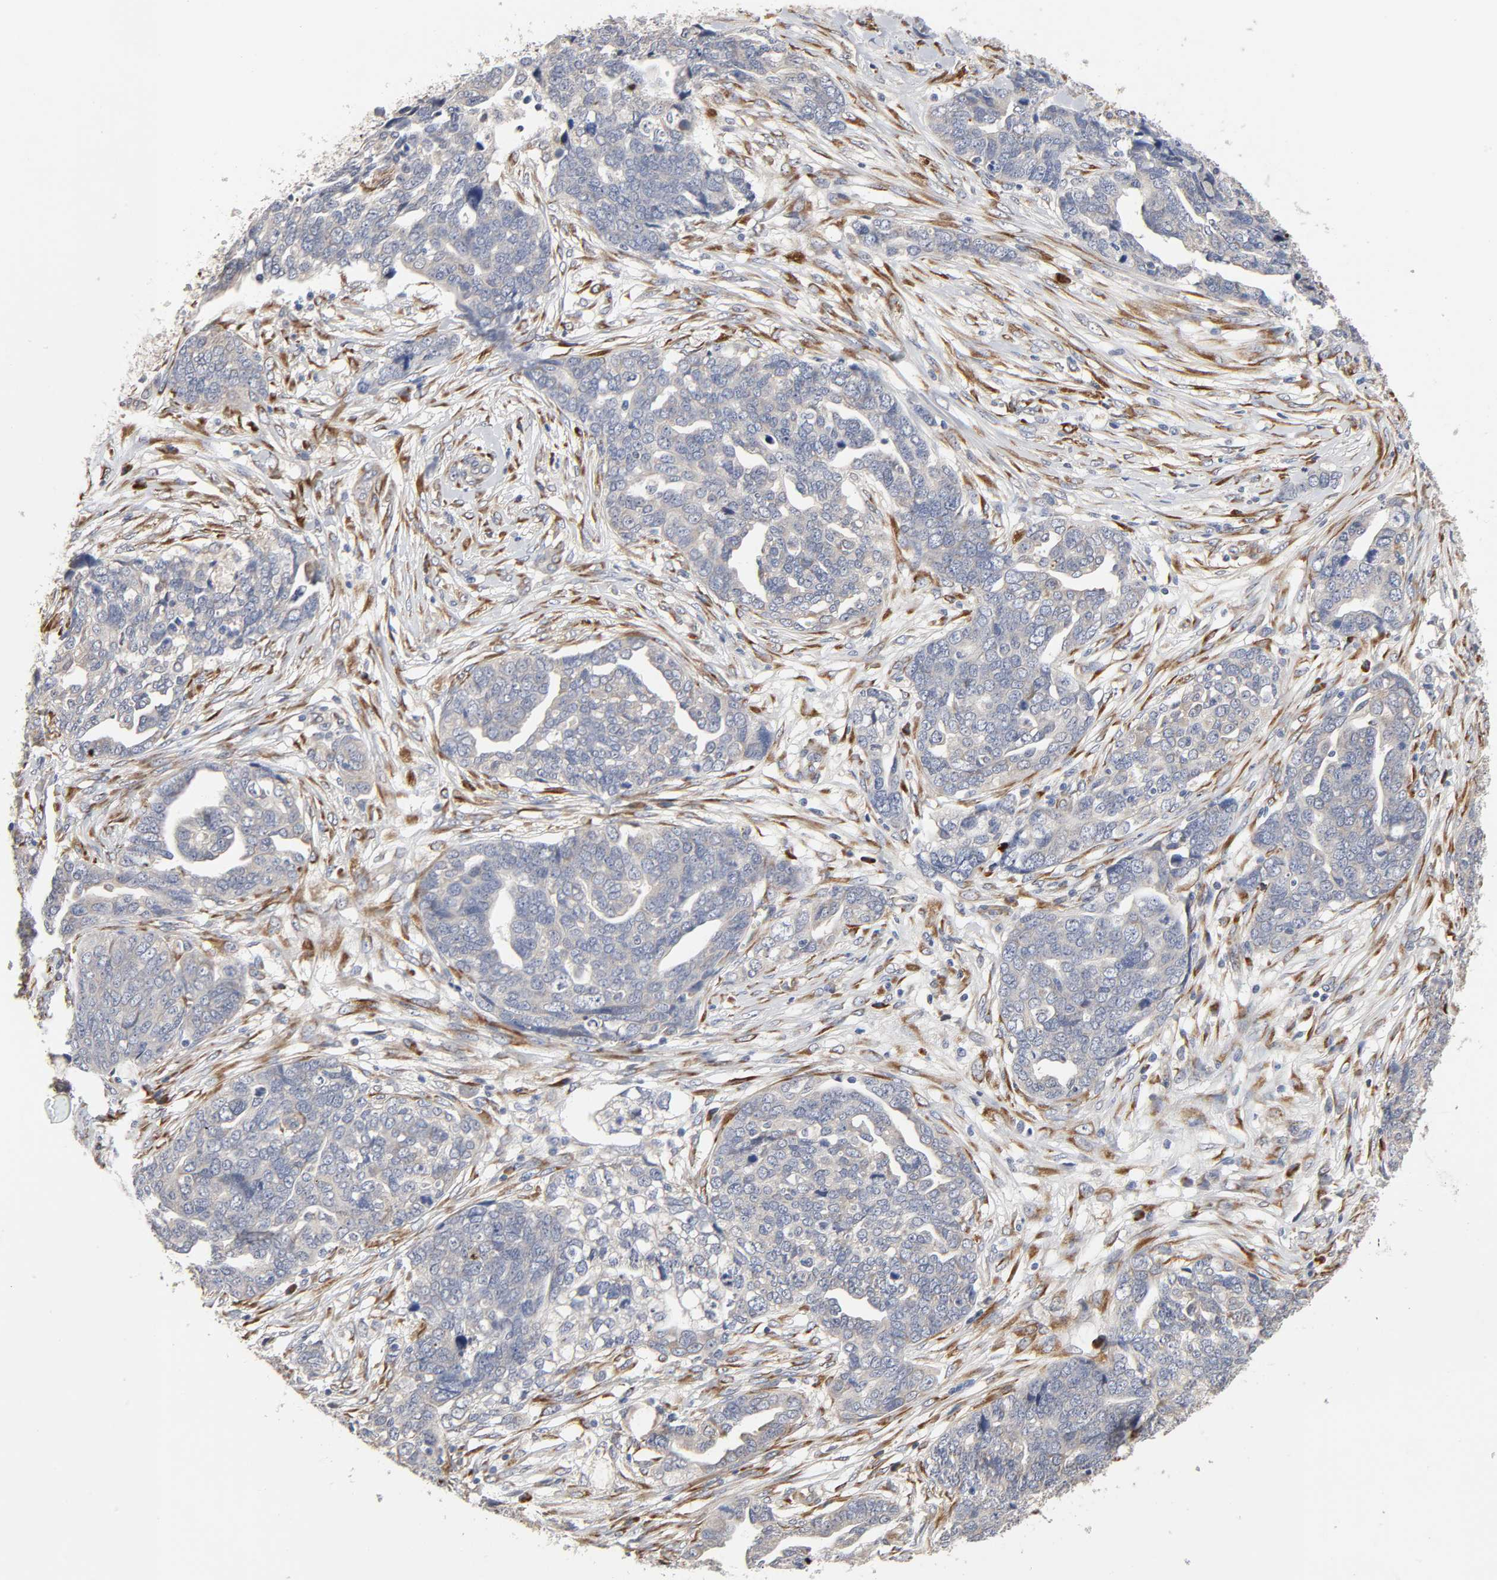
{"staining": {"intensity": "negative", "quantity": "none", "location": "none"}, "tissue": "ovarian cancer", "cell_type": "Tumor cells", "image_type": "cancer", "snomed": [{"axis": "morphology", "description": "Normal tissue, NOS"}, {"axis": "morphology", "description": "Cystadenocarcinoma, serous, NOS"}, {"axis": "topography", "description": "Fallopian tube"}, {"axis": "topography", "description": "Ovary"}], "caption": "A micrograph of human ovarian cancer (serous cystadenocarcinoma) is negative for staining in tumor cells.", "gene": "HDLBP", "patient": {"sex": "female", "age": 56}}